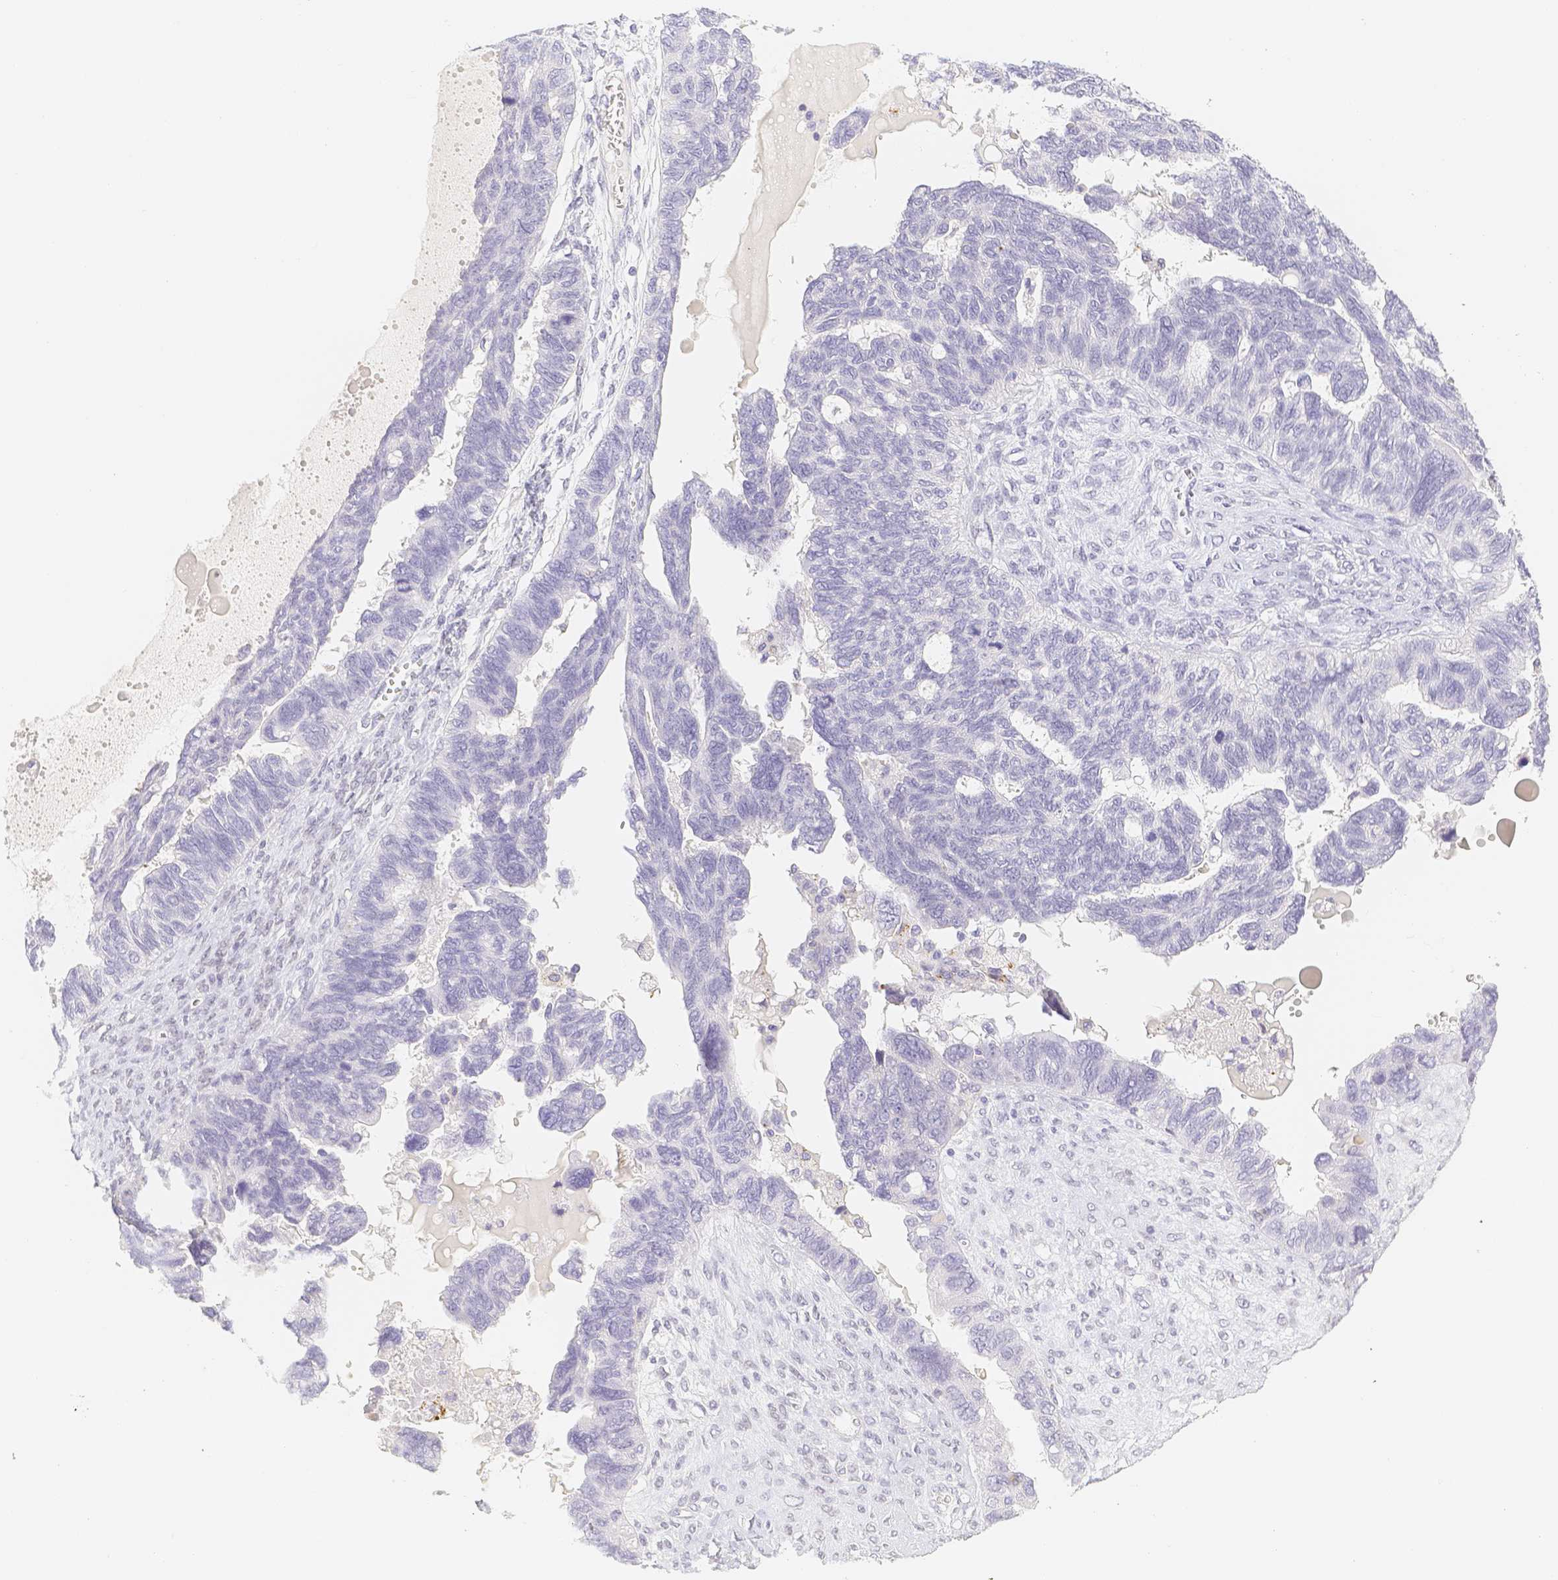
{"staining": {"intensity": "negative", "quantity": "none", "location": "none"}, "tissue": "ovarian cancer", "cell_type": "Tumor cells", "image_type": "cancer", "snomed": [{"axis": "morphology", "description": "Cystadenocarcinoma, serous, NOS"}, {"axis": "topography", "description": "Ovary"}], "caption": "An IHC photomicrograph of serous cystadenocarcinoma (ovarian) is shown. There is no staining in tumor cells of serous cystadenocarcinoma (ovarian). Nuclei are stained in blue.", "gene": "PADI4", "patient": {"sex": "female", "age": 79}}